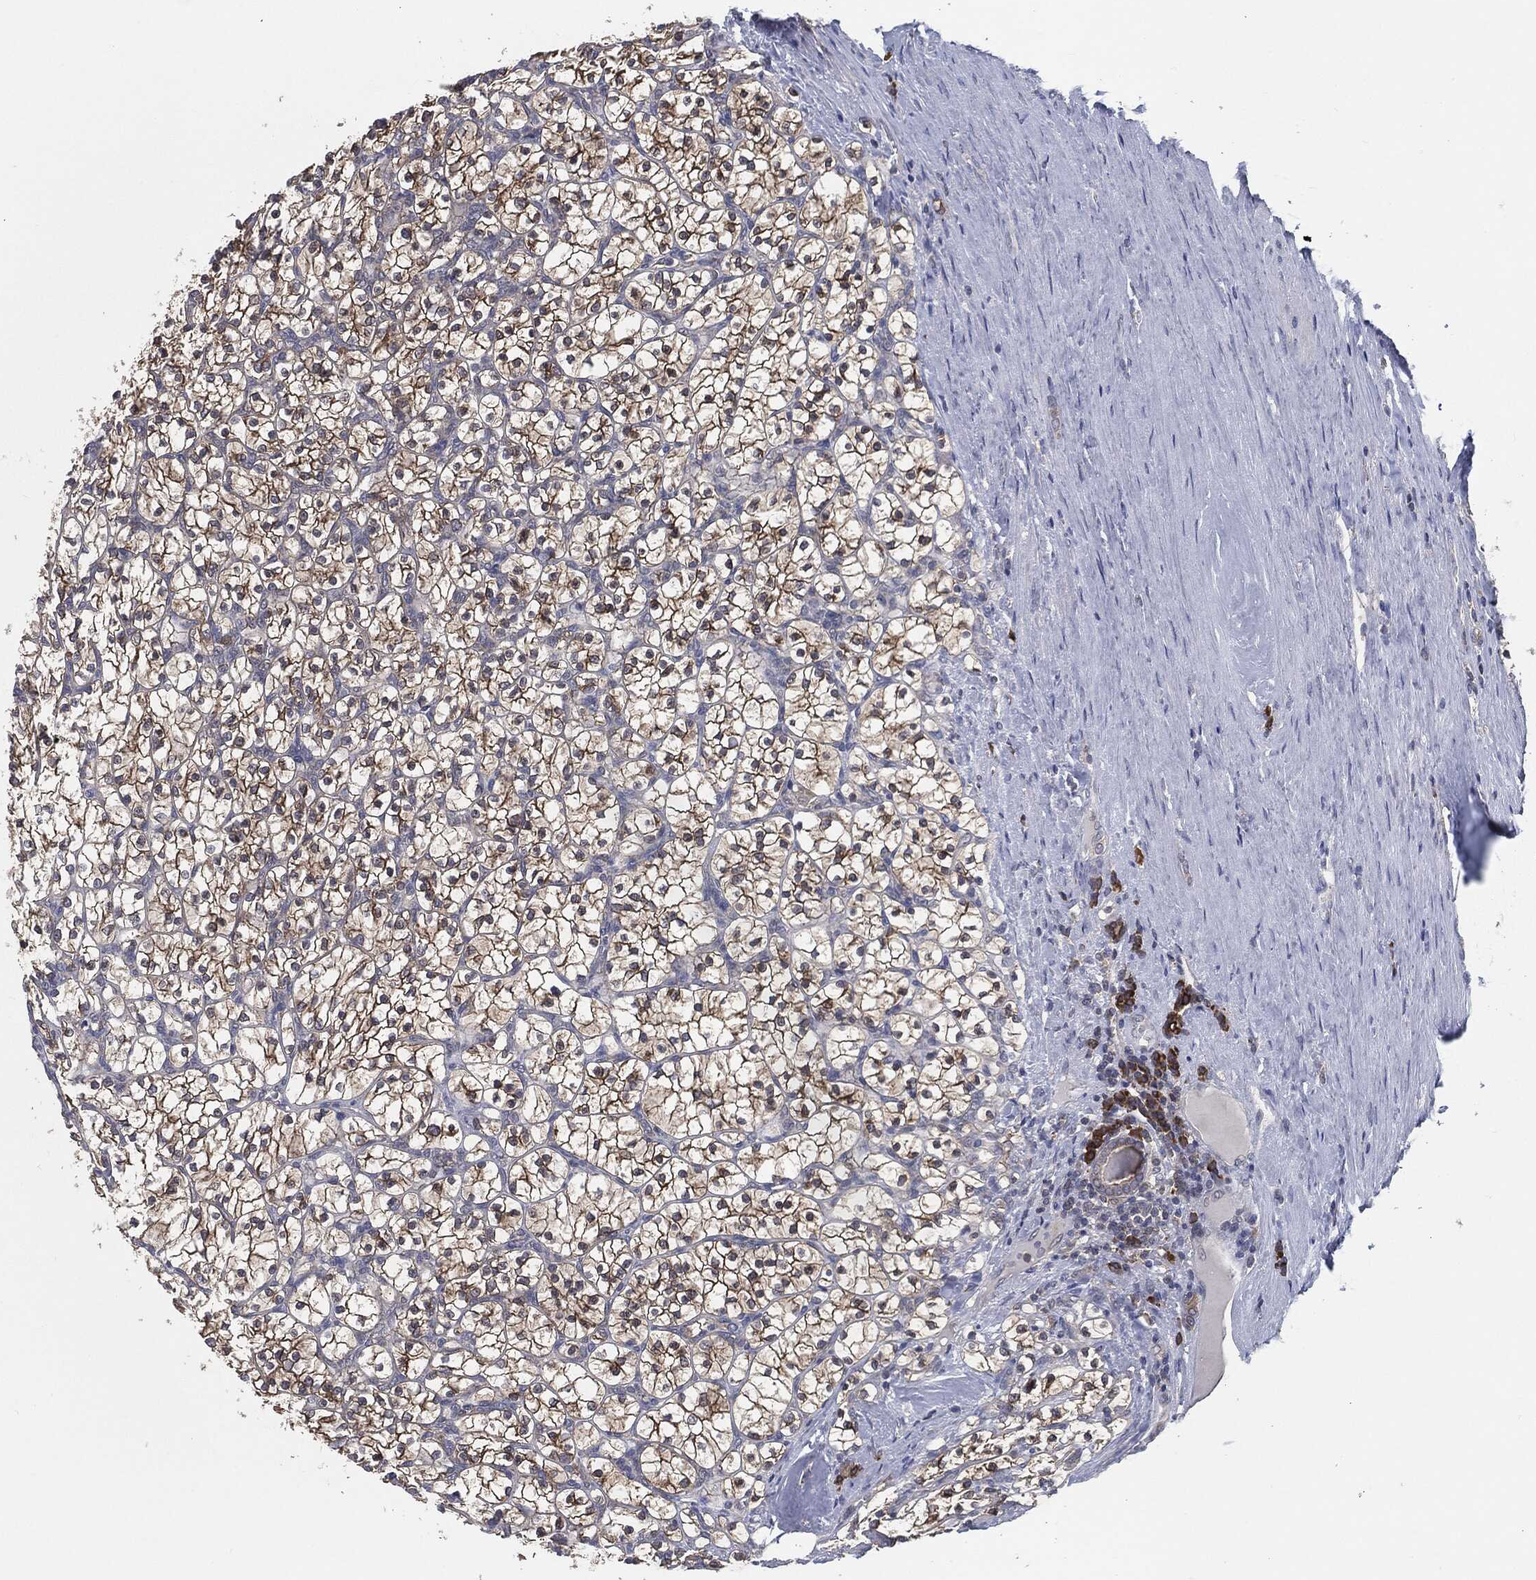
{"staining": {"intensity": "strong", "quantity": ">75%", "location": "cytoplasmic/membranous"}, "tissue": "renal cancer", "cell_type": "Tumor cells", "image_type": "cancer", "snomed": [{"axis": "morphology", "description": "Adenocarcinoma, NOS"}, {"axis": "topography", "description": "Kidney"}], "caption": "A high-resolution histopathology image shows immunohistochemistry (IHC) staining of renal cancer, which shows strong cytoplasmic/membranous staining in about >75% of tumor cells. (IHC, brightfield microscopy, high magnification).", "gene": "PRDX4", "patient": {"sex": "female", "age": 89}}